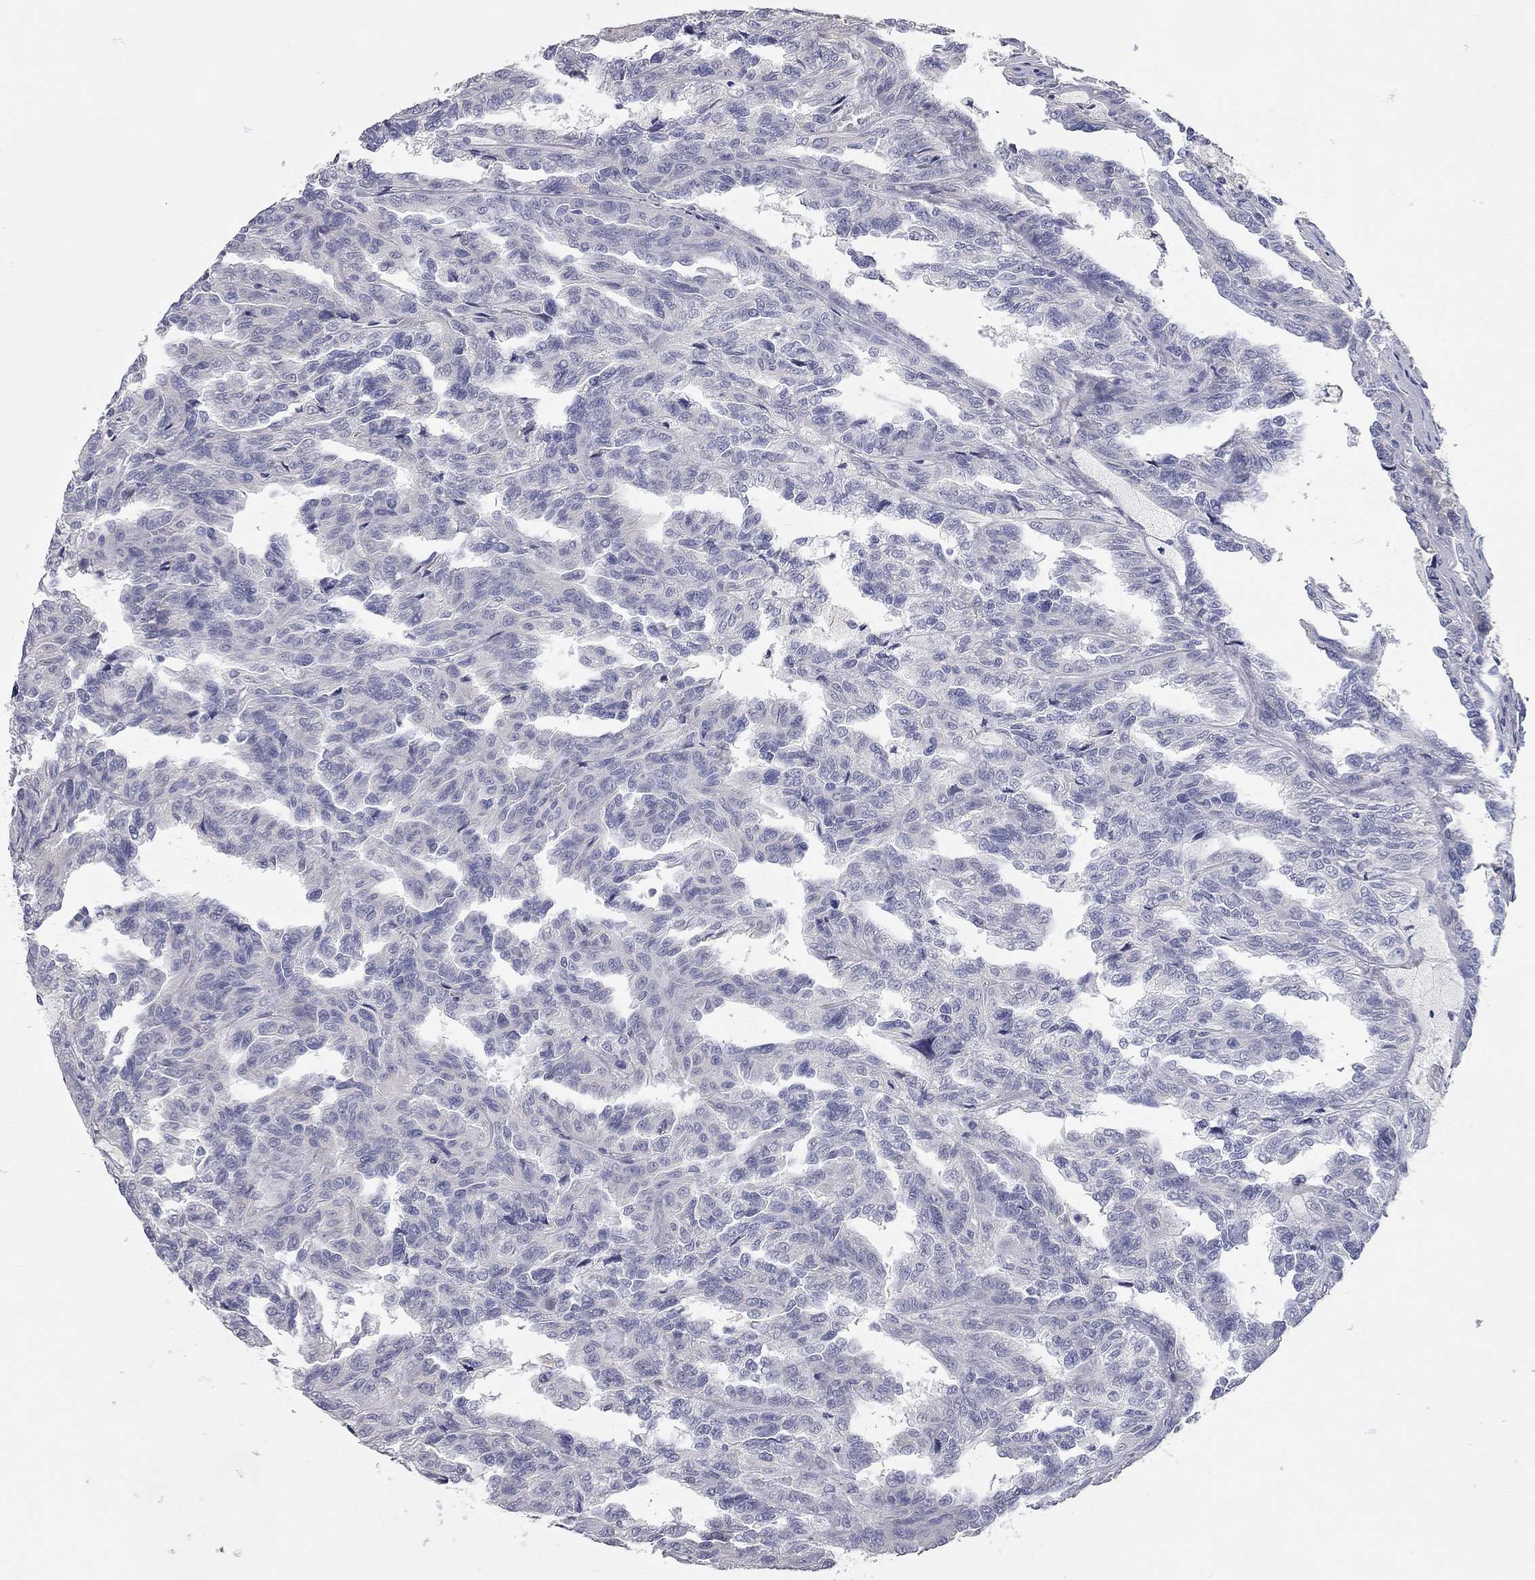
{"staining": {"intensity": "negative", "quantity": "none", "location": "none"}, "tissue": "renal cancer", "cell_type": "Tumor cells", "image_type": "cancer", "snomed": [{"axis": "morphology", "description": "Adenocarcinoma, NOS"}, {"axis": "topography", "description": "Kidney"}], "caption": "This photomicrograph is of renal adenocarcinoma stained with IHC to label a protein in brown with the nuclei are counter-stained blue. There is no staining in tumor cells.", "gene": "XAGE2", "patient": {"sex": "male", "age": 79}}